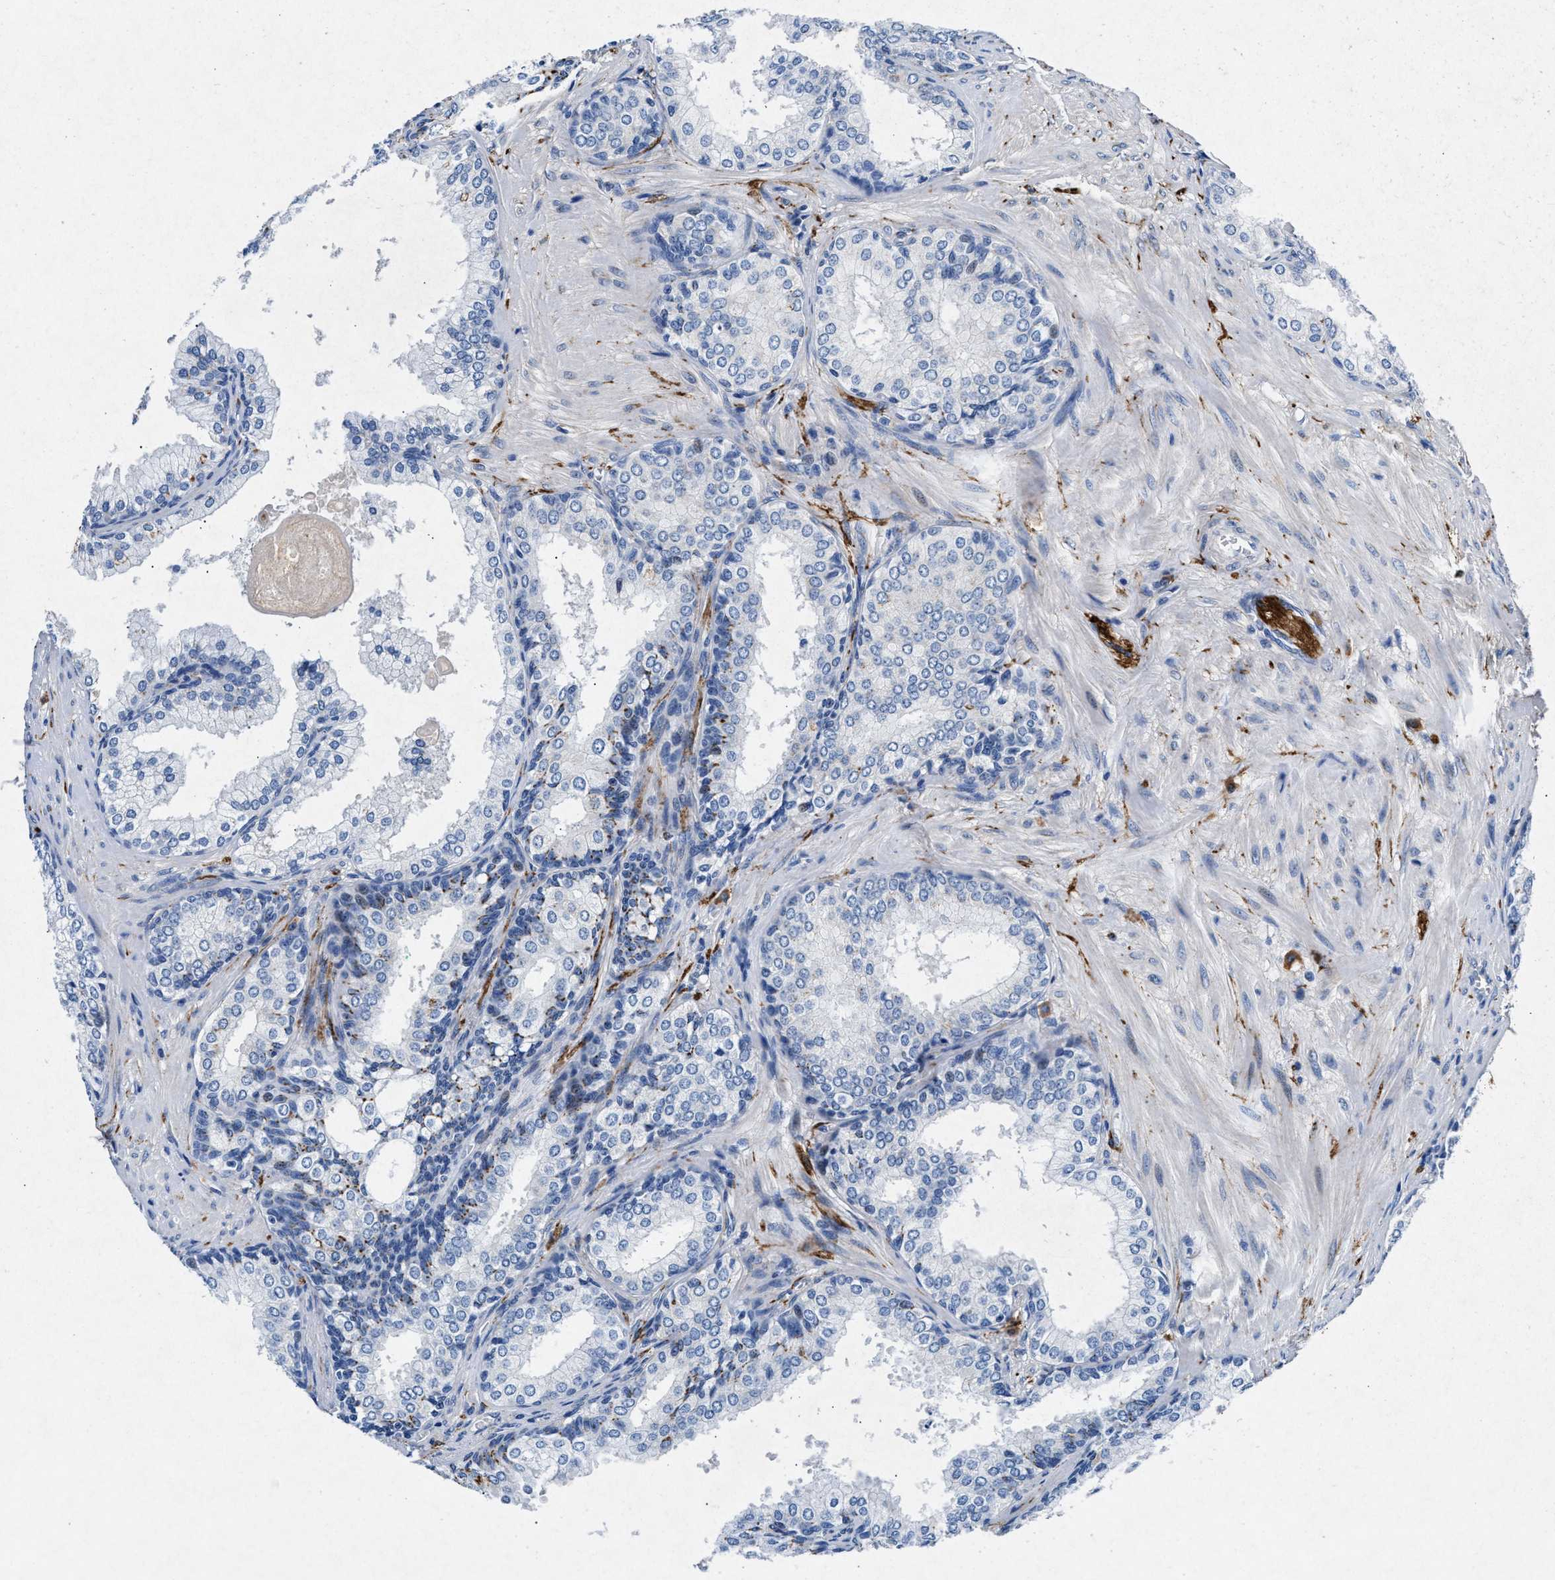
{"staining": {"intensity": "negative", "quantity": "none", "location": "none"}, "tissue": "prostate cancer", "cell_type": "Tumor cells", "image_type": "cancer", "snomed": [{"axis": "morphology", "description": "Adenocarcinoma, High grade"}, {"axis": "topography", "description": "Prostate"}], "caption": "The immunohistochemistry (IHC) histopathology image has no significant positivity in tumor cells of prostate cancer tissue. (Immunohistochemistry, brightfield microscopy, high magnification).", "gene": "MAP6", "patient": {"sex": "male", "age": 64}}